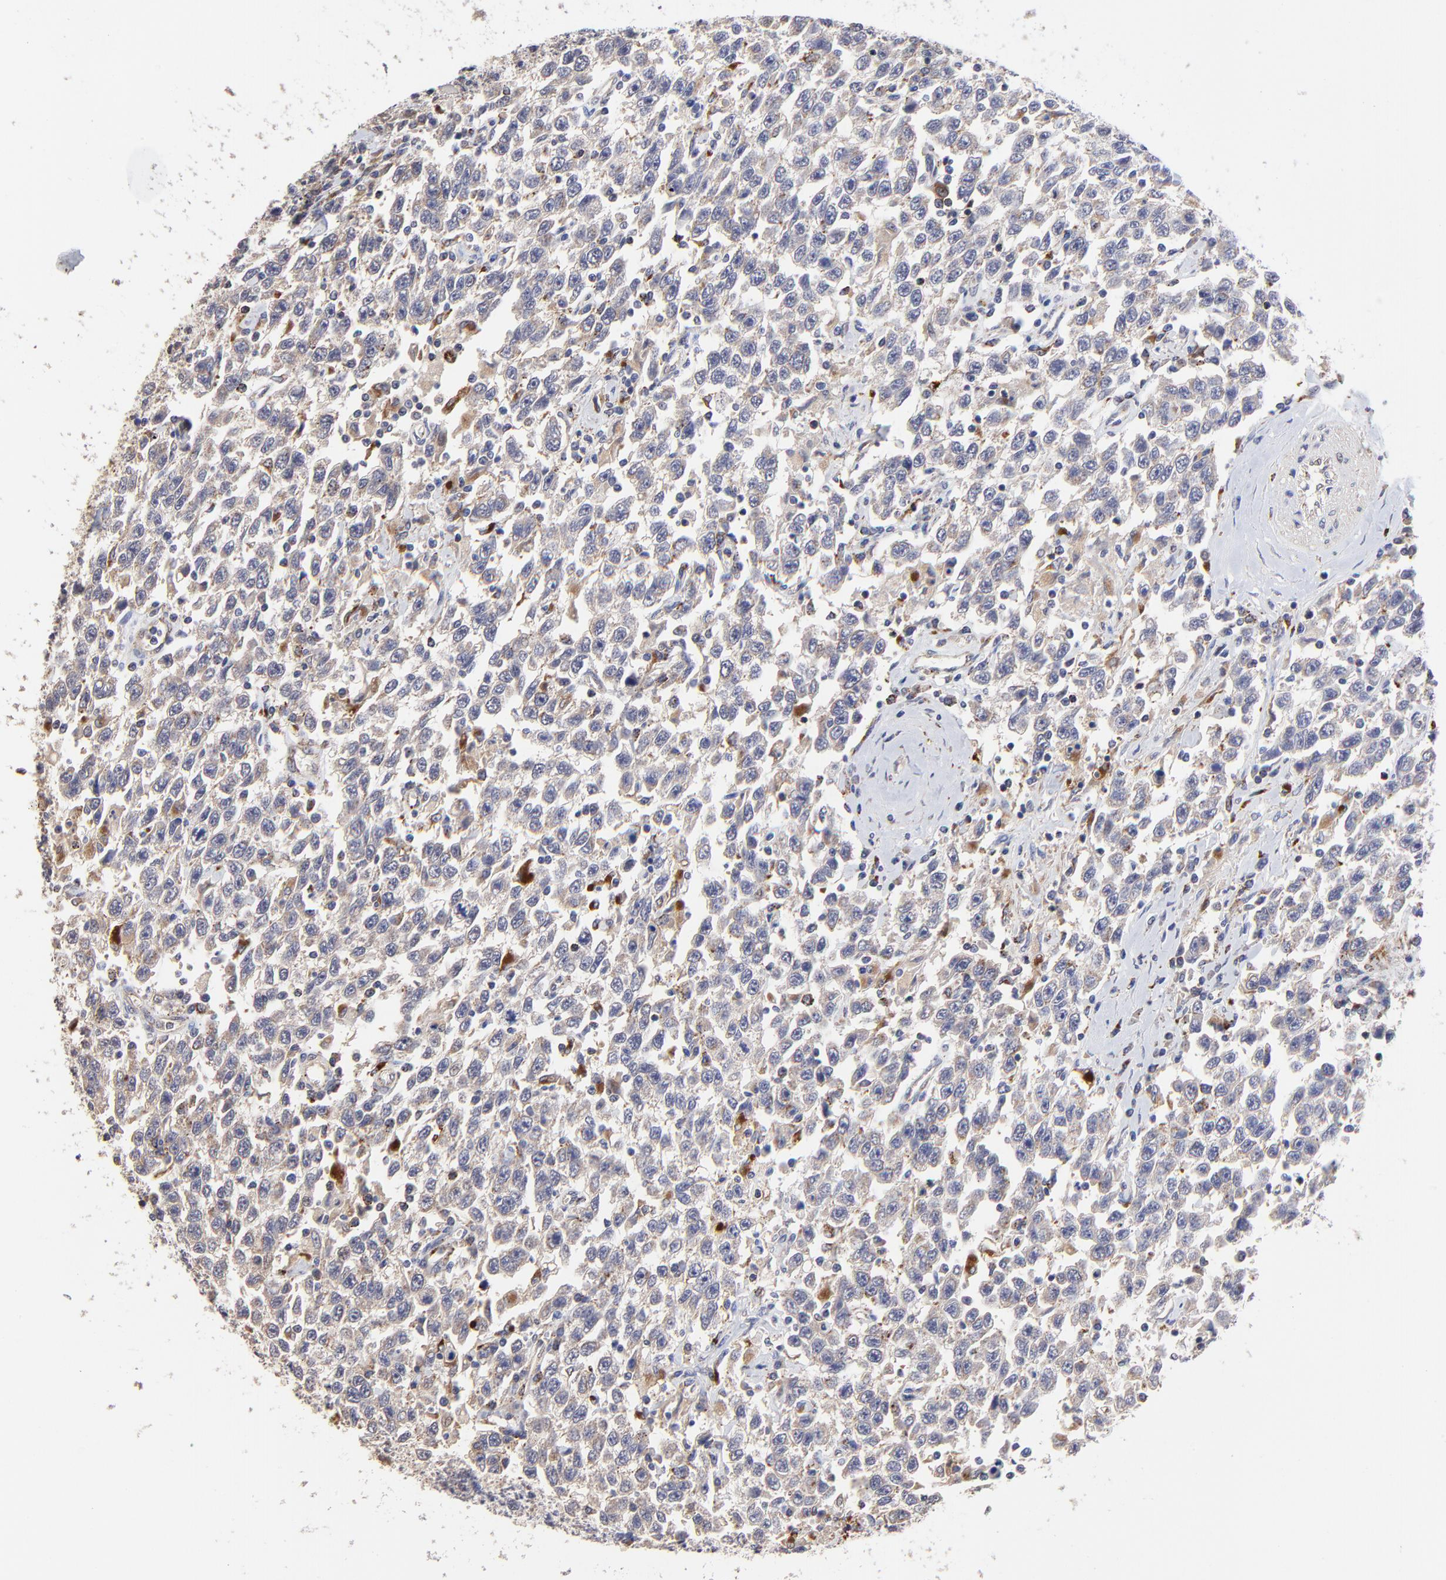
{"staining": {"intensity": "weak", "quantity": "<25%", "location": "cytoplasmic/membranous"}, "tissue": "testis cancer", "cell_type": "Tumor cells", "image_type": "cancer", "snomed": [{"axis": "morphology", "description": "Seminoma, NOS"}, {"axis": "topography", "description": "Testis"}], "caption": "A micrograph of human testis cancer (seminoma) is negative for staining in tumor cells.", "gene": "PDE4B", "patient": {"sex": "male", "age": 41}}